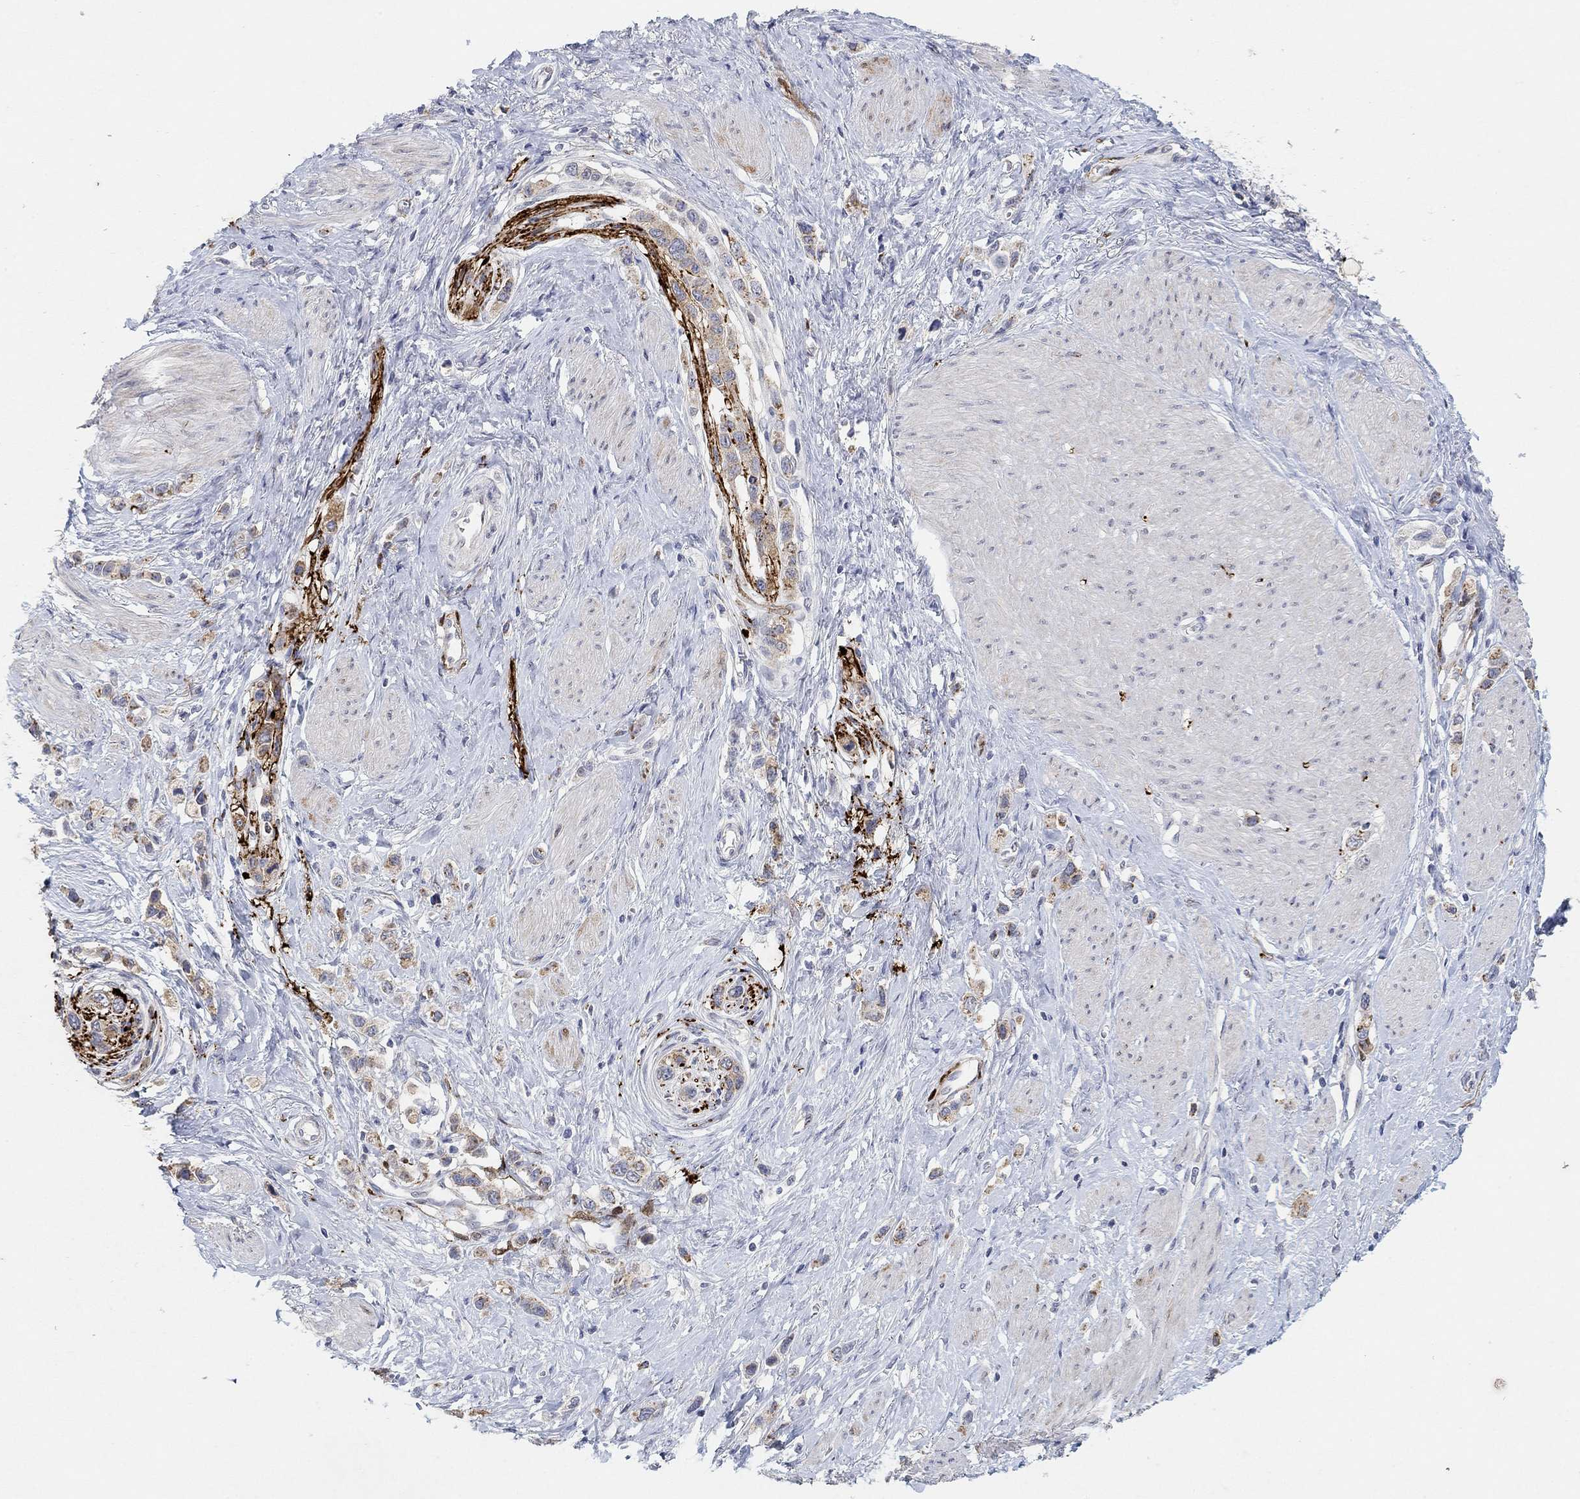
{"staining": {"intensity": "negative", "quantity": "none", "location": "none"}, "tissue": "stomach cancer", "cell_type": "Tumor cells", "image_type": "cancer", "snomed": [{"axis": "morphology", "description": "Normal tissue, NOS"}, {"axis": "morphology", "description": "Adenocarcinoma, NOS"}, {"axis": "morphology", "description": "Adenocarcinoma, High grade"}, {"axis": "topography", "description": "Stomach, upper"}, {"axis": "topography", "description": "Stomach"}], "caption": "Immunohistochemistry of human stomach cancer exhibits no positivity in tumor cells. Brightfield microscopy of immunohistochemistry stained with DAB (3,3'-diaminobenzidine) (brown) and hematoxylin (blue), captured at high magnification.", "gene": "VAT1L", "patient": {"sex": "female", "age": 65}}